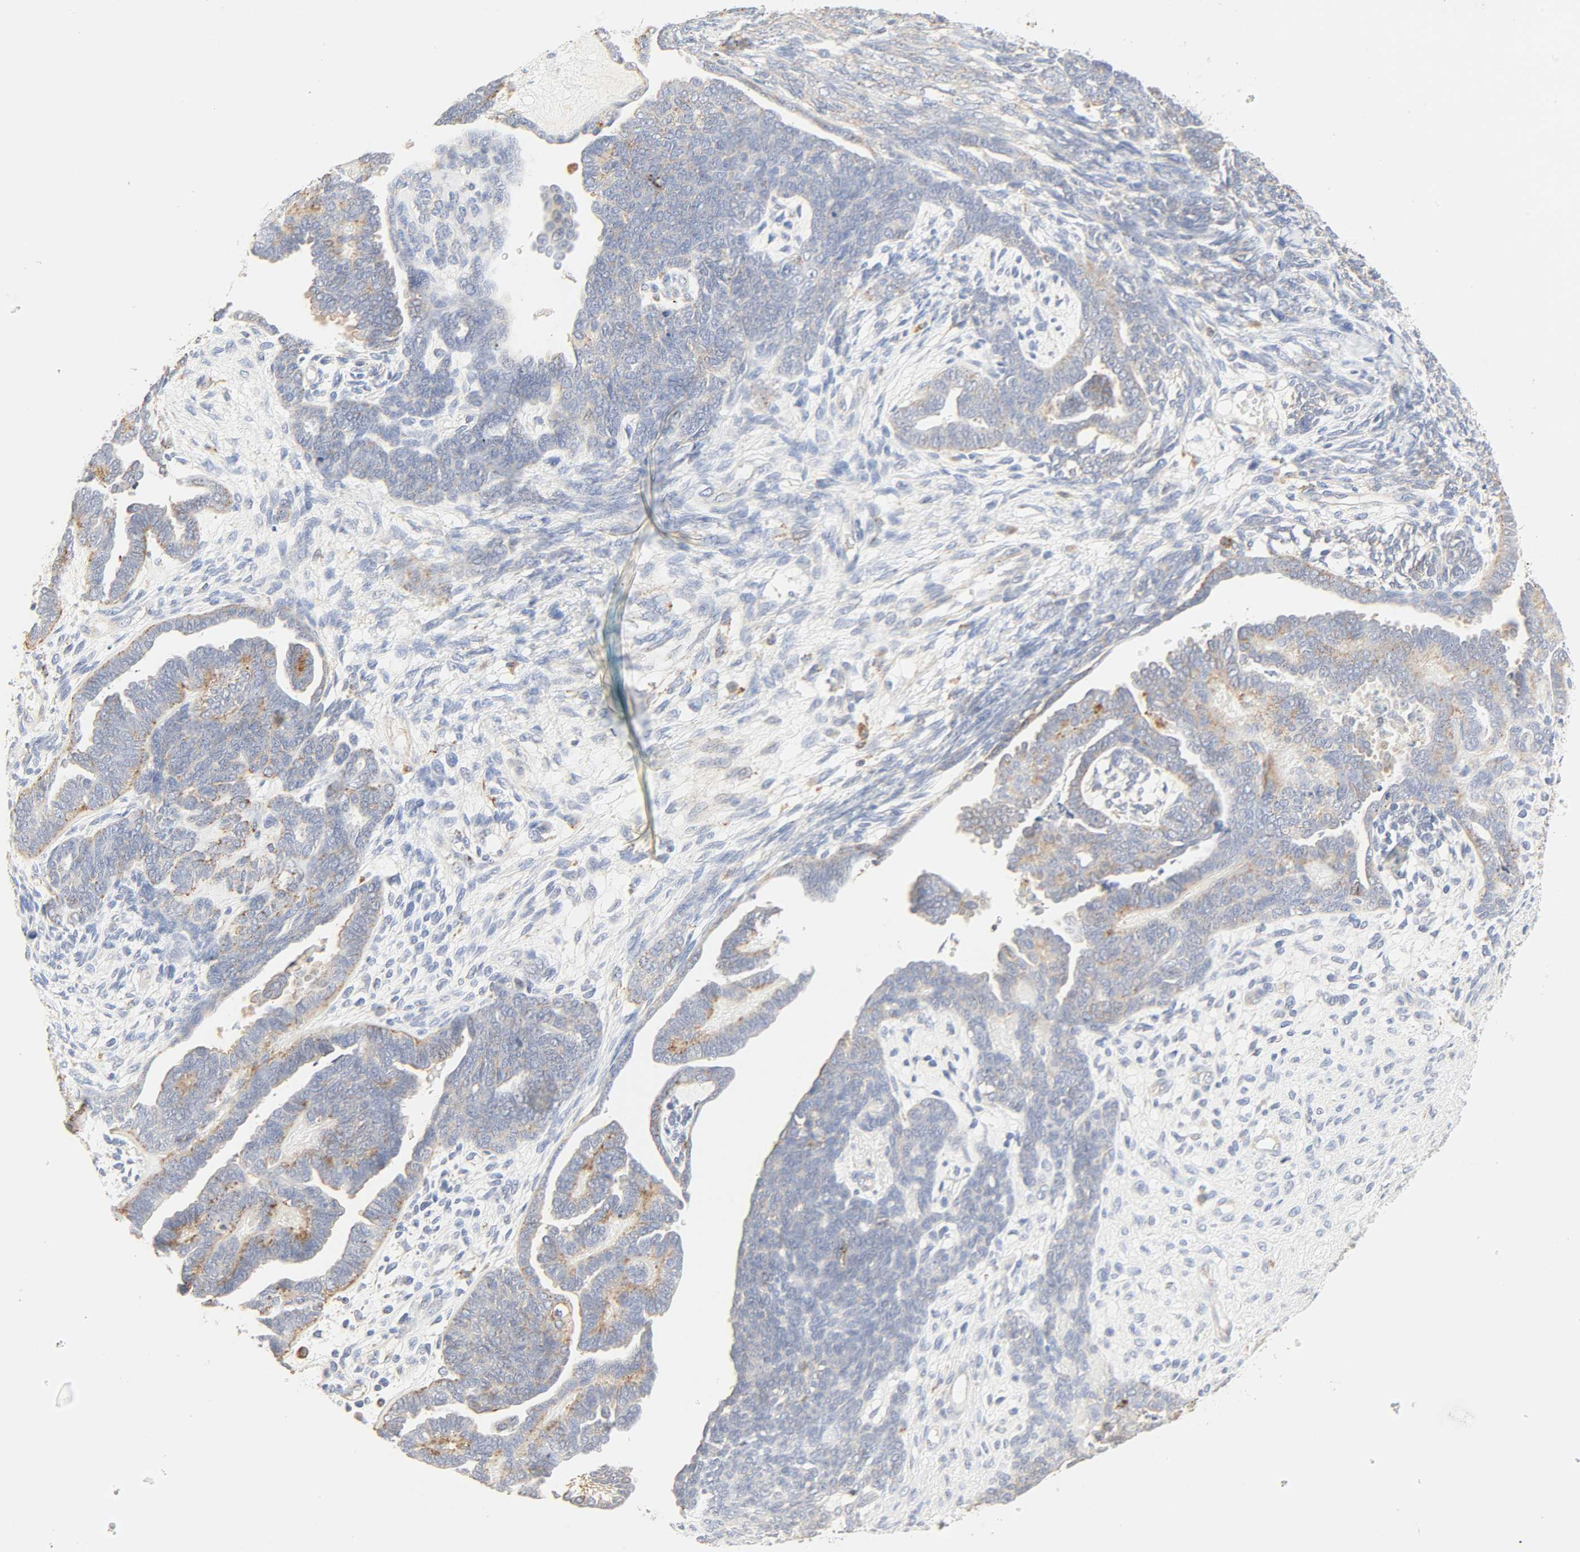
{"staining": {"intensity": "moderate", "quantity": "25%-75%", "location": "cytoplasmic/membranous"}, "tissue": "endometrial cancer", "cell_type": "Tumor cells", "image_type": "cancer", "snomed": [{"axis": "morphology", "description": "Neoplasm, malignant, NOS"}, {"axis": "topography", "description": "Endometrium"}], "caption": "This is an image of IHC staining of malignant neoplasm (endometrial), which shows moderate positivity in the cytoplasmic/membranous of tumor cells.", "gene": "CAMK2A", "patient": {"sex": "female", "age": 74}}